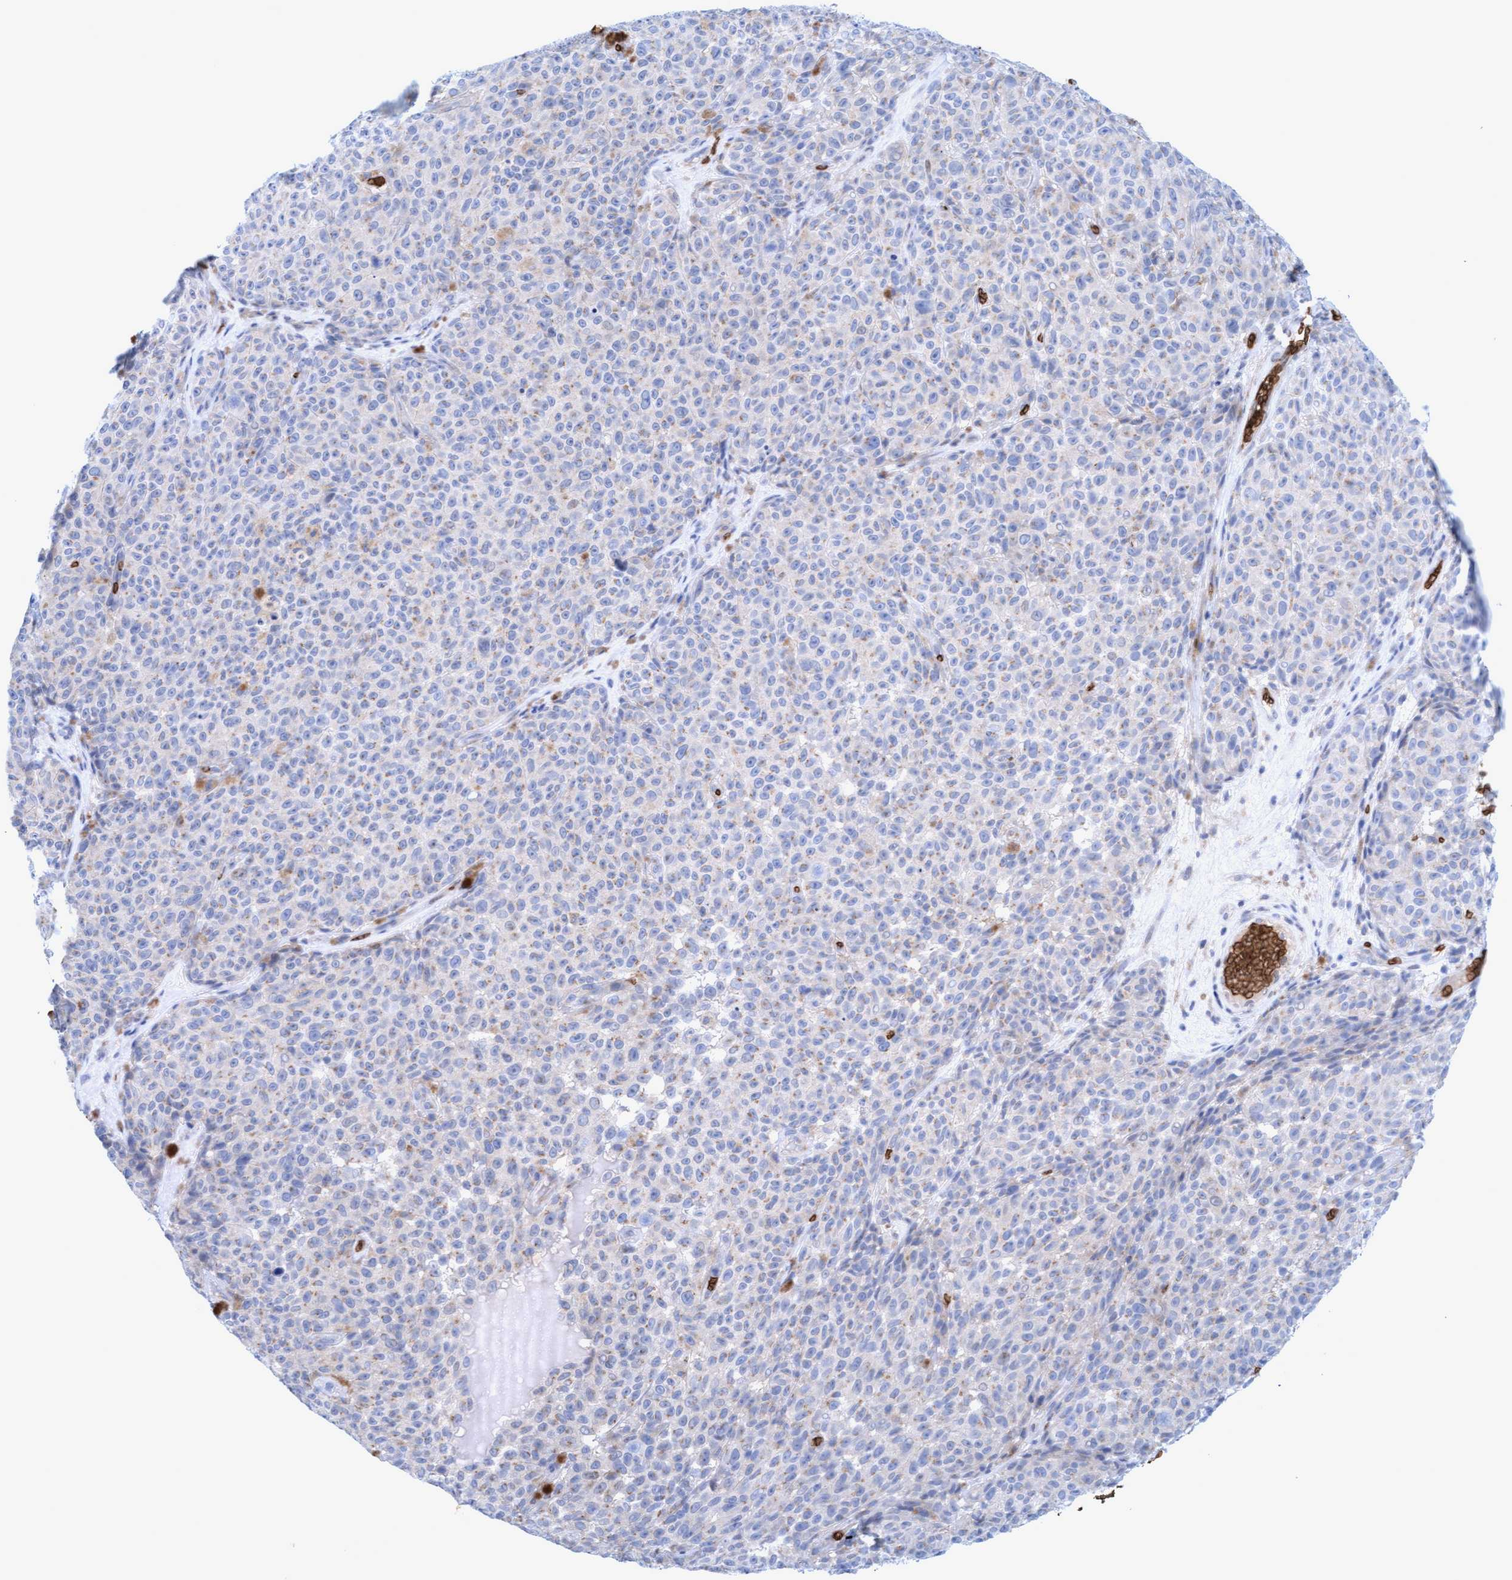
{"staining": {"intensity": "negative", "quantity": "none", "location": "none"}, "tissue": "melanoma", "cell_type": "Tumor cells", "image_type": "cancer", "snomed": [{"axis": "morphology", "description": "Malignant melanoma, NOS"}, {"axis": "topography", "description": "Skin"}], "caption": "Tumor cells show no significant expression in melanoma.", "gene": "SPEM2", "patient": {"sex": "female", "age": 82}}